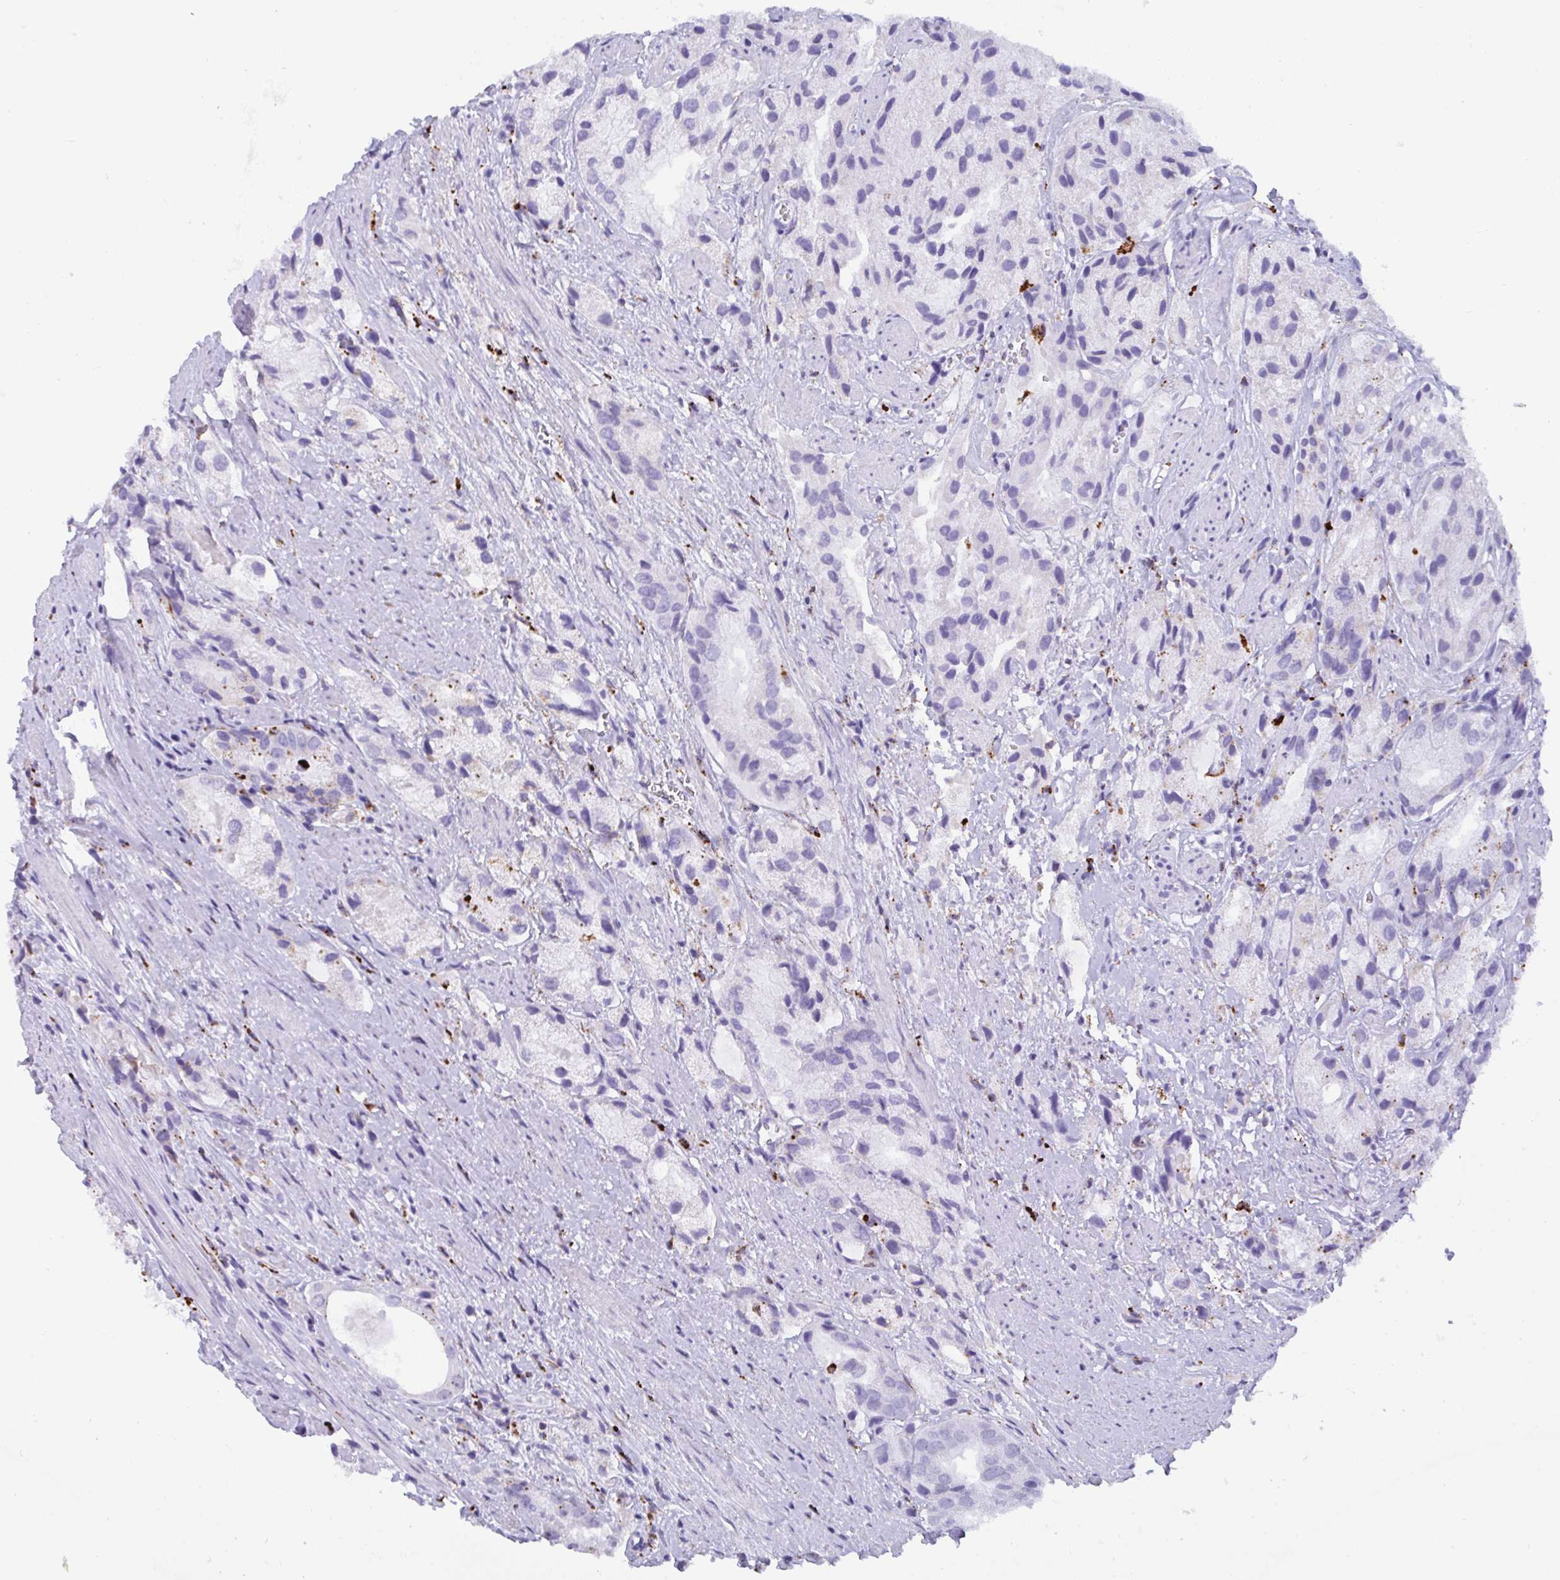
{"staining": {"intensity": "negative", "quantity": "none", "location": "none"}, "tissue": "prostate cancer", "cell_type": "Tumor cells", "image_type": "cancer", "snomed": [{"axis": "morphology", "description": "Adenocarcinoma, Low grade"}, {"axis": "topography", "description": "Prostate"}], "caption": "Immunohistochemistry of adenocarcinoma (low-grade) (prostate) demonstrates no staining in tumor cells.", "gene": "CPVL", "patient": {"sex": "male", "age": 69}}